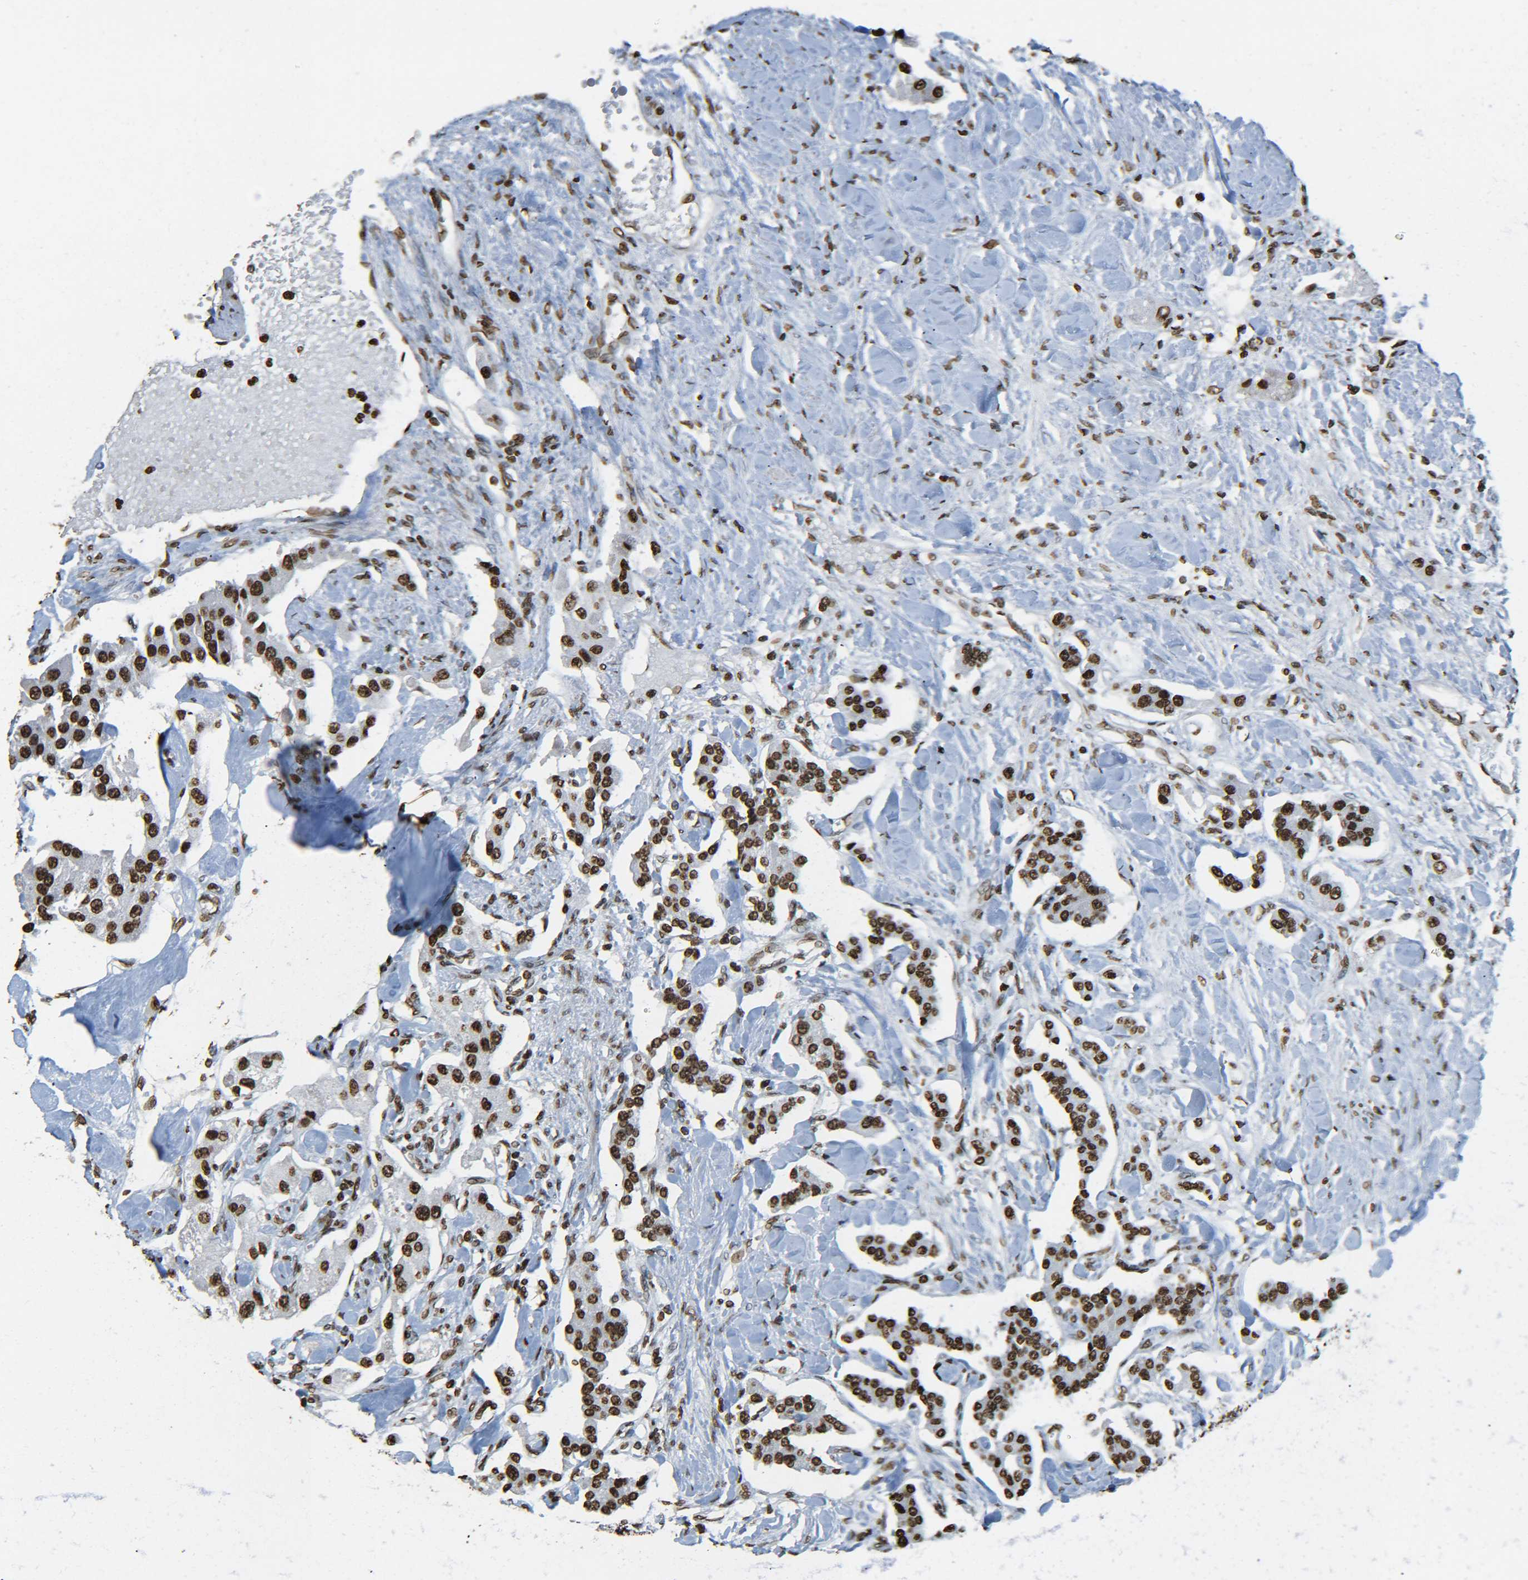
{"staining": {"intensity": "strong", "quantity": ">75%", "location": "nuclear"}, "tissue": "carcinoid", "cell_type": "Tumor cells", "image_type": "cancer", "snomed": [{"axis": "morphology", "description": "Carcinoid, malignant, NOS"}, {"axis": "topography", "description": "Pancreas"}], "caption": "IHC of human malignant carcinoid reveals high levels of strong nuclear staining in approximately >75% of tumor cells.", "gene": "H4C16", "patient": {"sex": "male", "age": 41}}